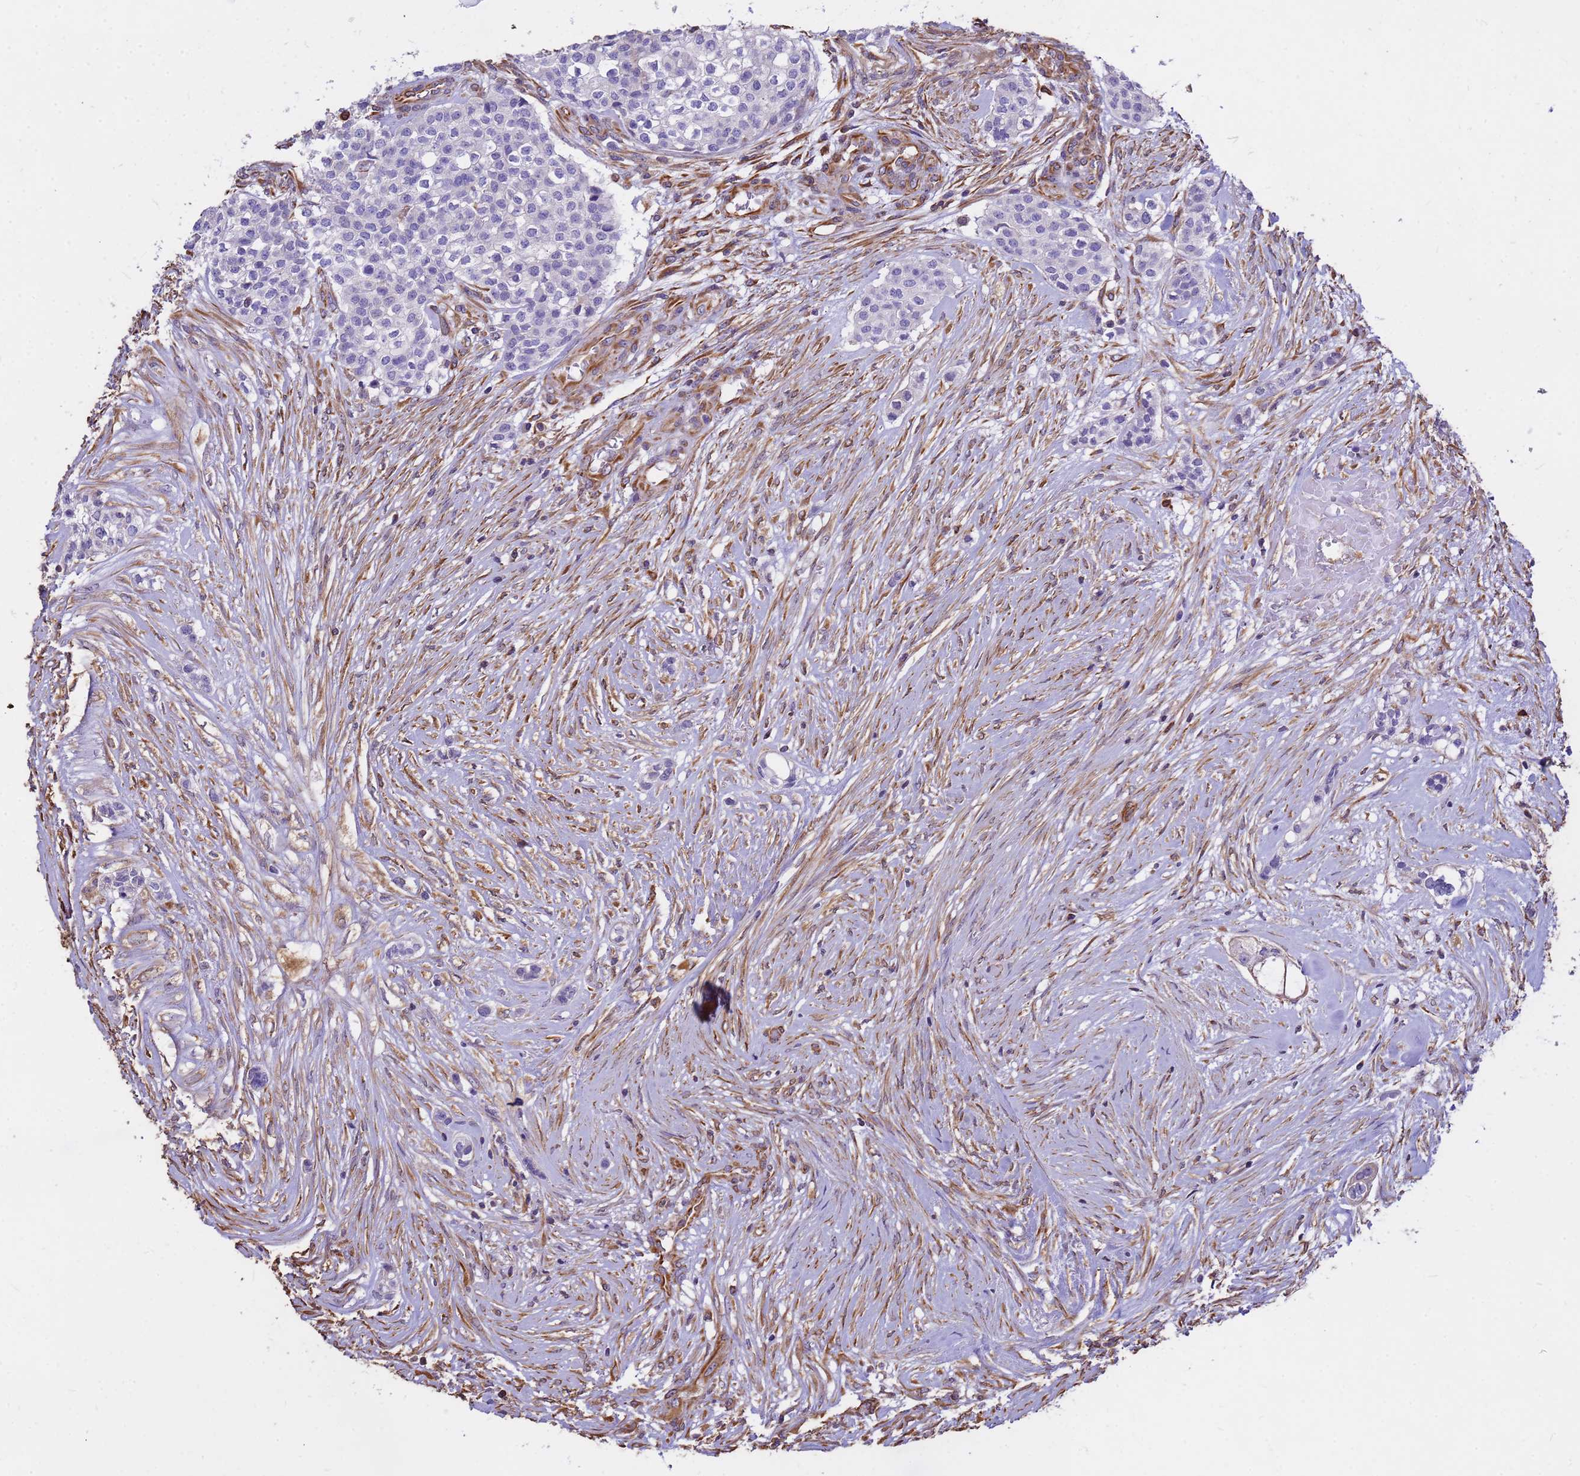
{"staining": {"intensity": "negative", "quantity": "none", "location": "none"}, "tissue": "head and neck cancer", "cell_type": "Tumor cells", "image_type": "cancer", "snomed": [{"axis": "morphology", "description": "Adenocarcinoma, NOS"}, {"axis": "topography", "description": "Head-Neck"}], "caption": "Tumor cells show no significant protein expression in head and neck adenocarcinoma. (DAB (3,3'-diaminobenzidine) immunohistochemistry (IHC) visualized using brightfield microscopy, high magnification).", "gene": "TCEAL3", "patient": {"sex": "male", "age": 81}}